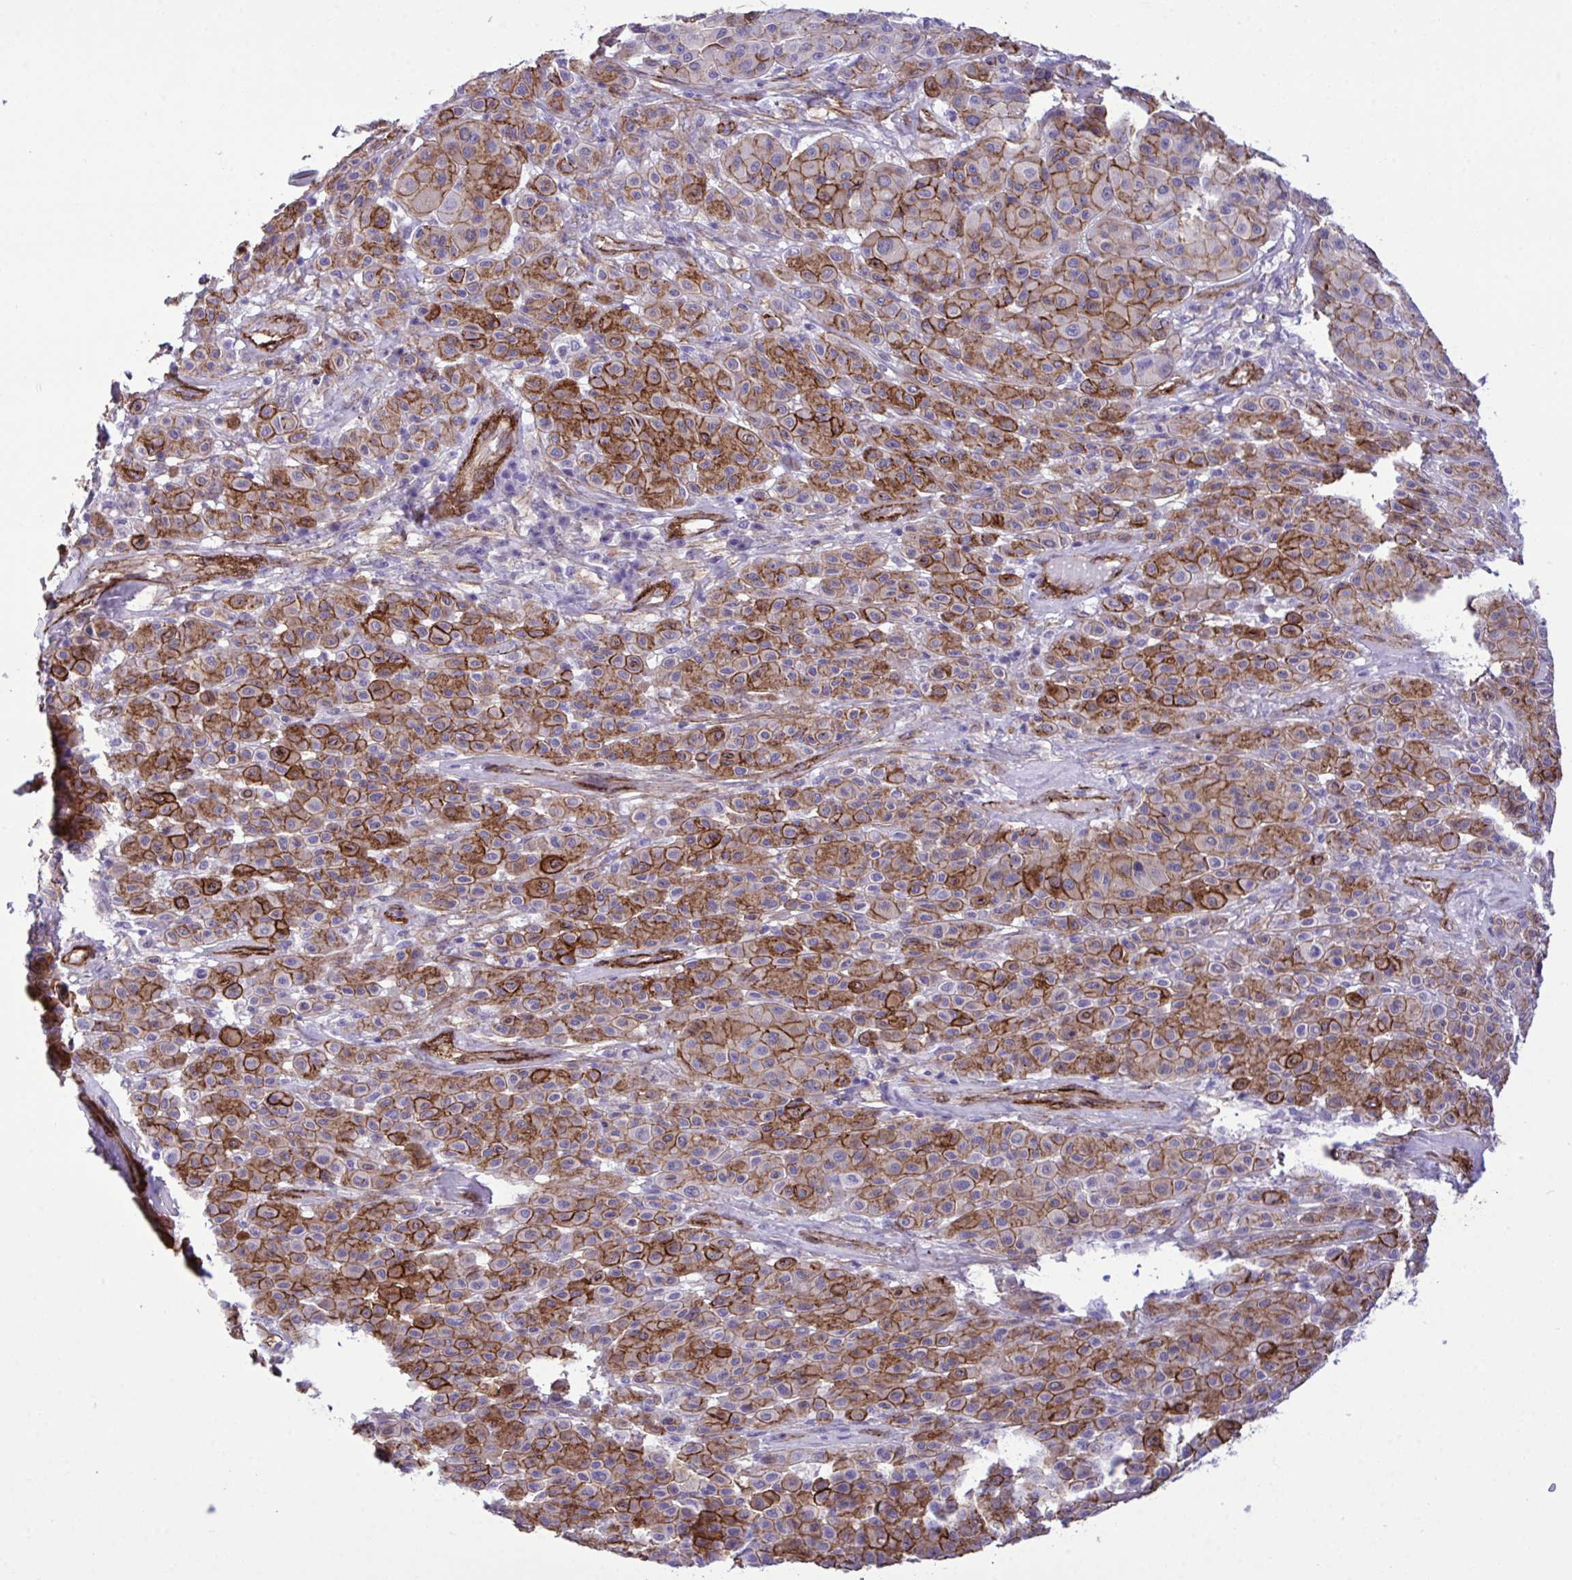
{"staining": {"intensity": "strong", "quantity": ">75%", "location": "cytoplasmic/membranous"}, "tissue": "melanoma", "cell_type": "Tumor cells", "image_type": "cancer", "snomed": [{"axis": "morphology", "description": "Malignant melanoma, Metastatic site"}, {"axis": "topography", "description": "Smooth muscle"}], "caption": "A high-resolution image shows immunohistochemistry staining of melanoma, which shows strong cytoplasmic/membranous expression in approximately >75% of tumor cells.", "gene": "SYNPO2L", "patient": {"sex": "male", "age": 41}}